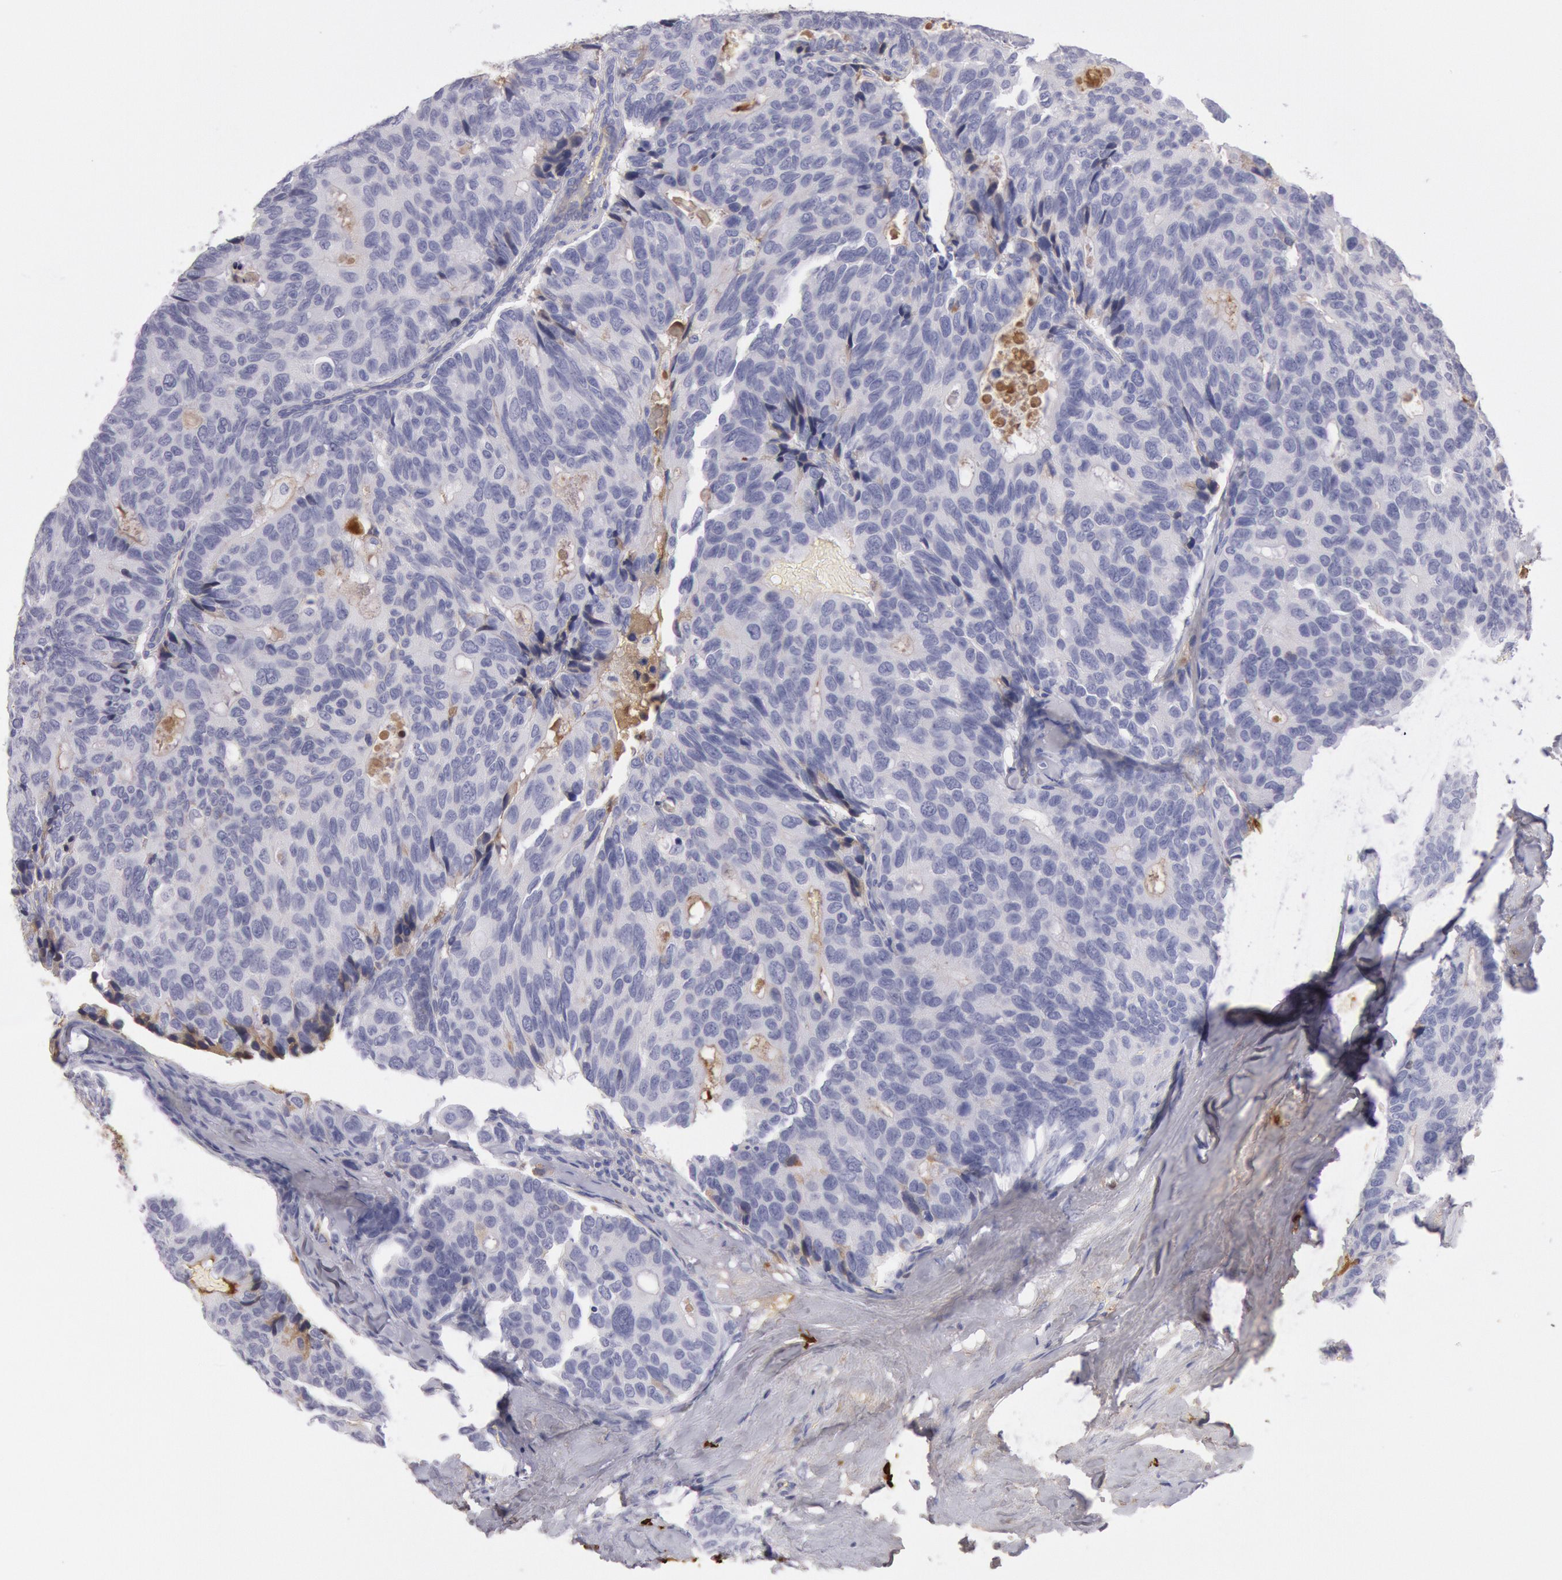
{"staining": {"intensity": "negative", "quantity": "none", "location": "none"}, "tissue": "breast cancer", "cell_type": "Tumor cells", "image_type": "cancer", "snomed": [{"axis": "morphology", "description": "Duct carcinoma"}, {"axis": "topography", "description": "Breast"}], "caption": "Image shows no protein staining in tumor cells of breast cancer tissue.", "gene": "IGHA1", "patient": {"sex": "female", "age": 69}}